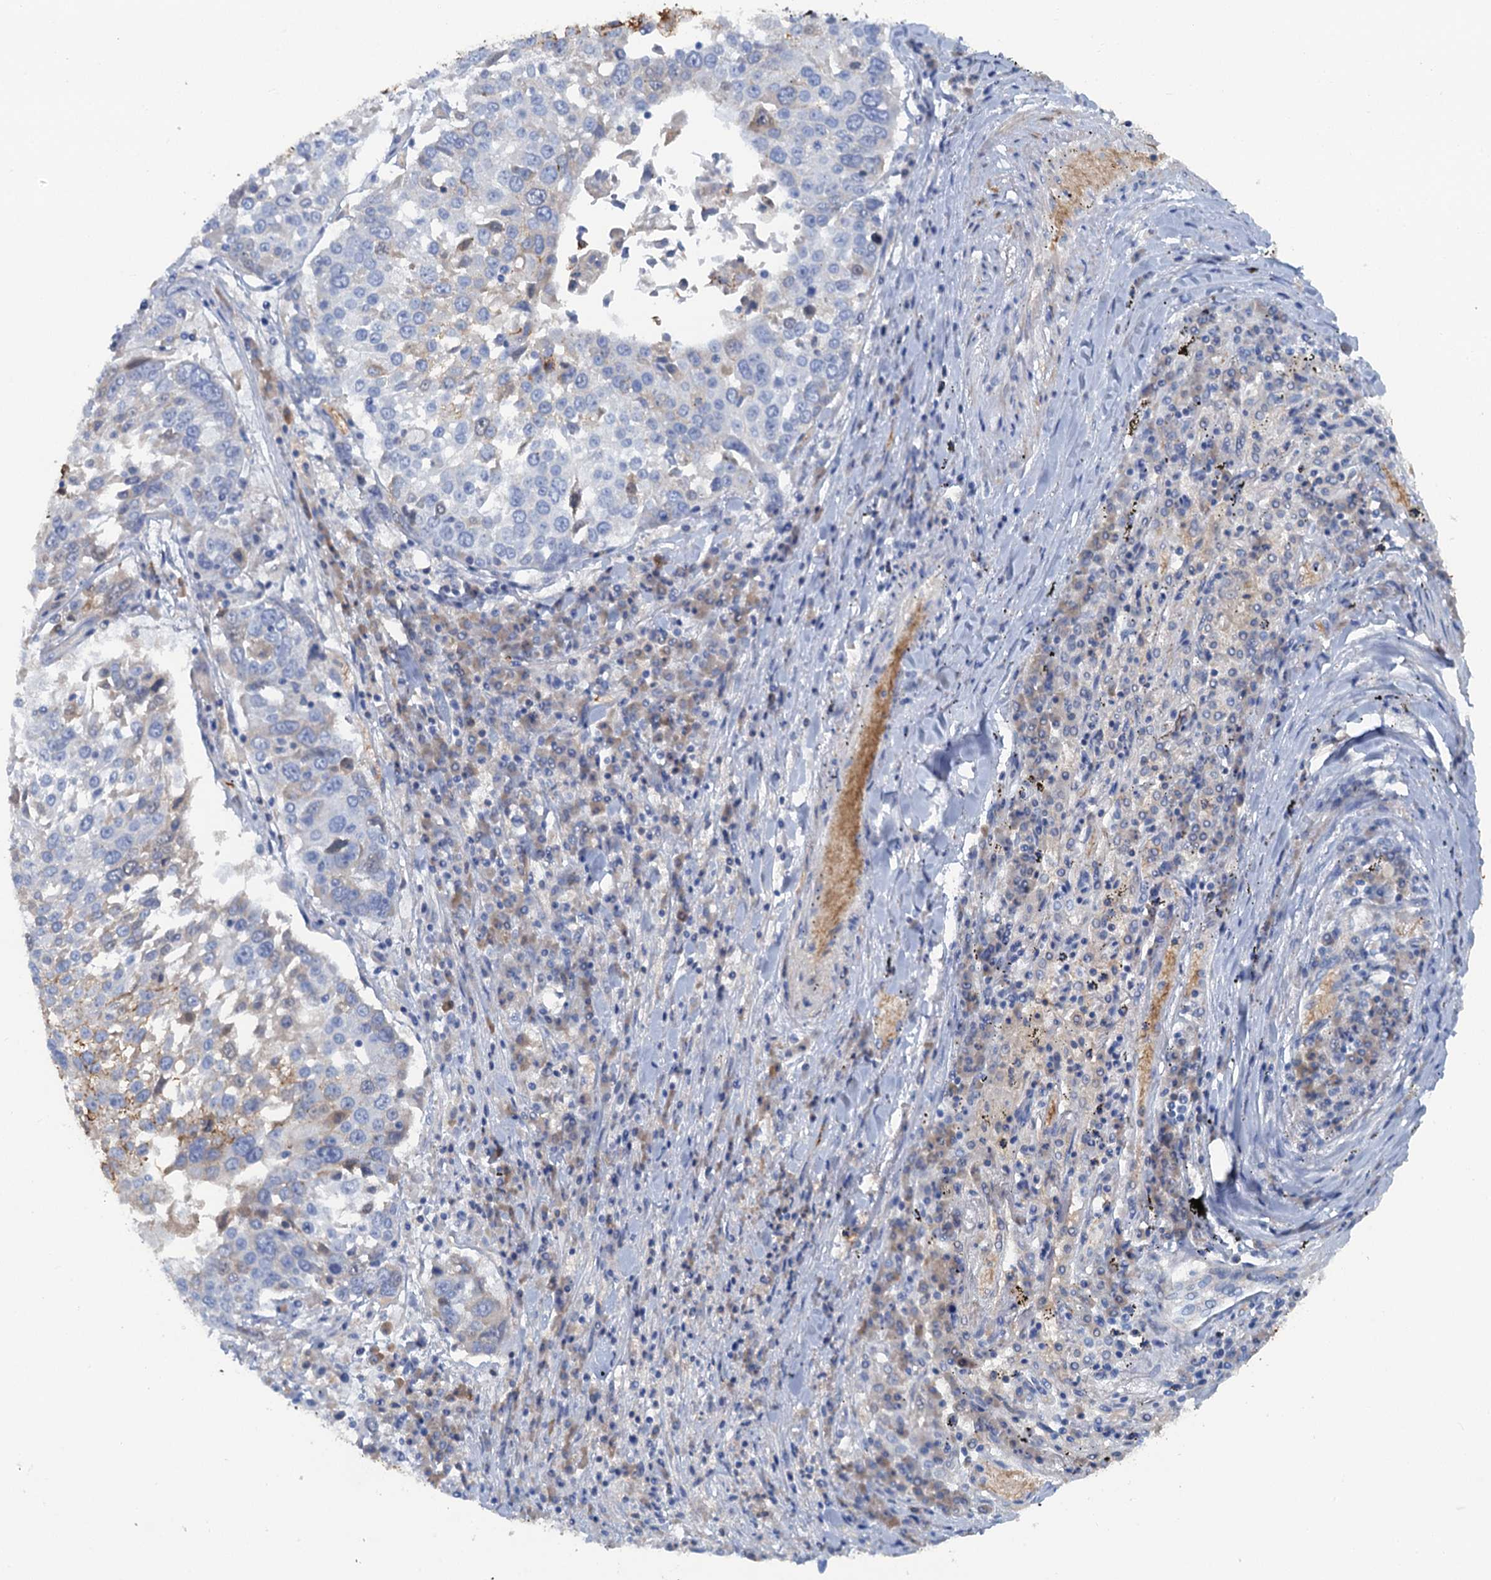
{"staining": {"intensity": "strong", "quantity": "25%-75%", "location": "cytoplasmic/membranous"}, "tissue": "lung cancer", "cell_type": "Tumor cells", "image_type": "cancer", "snomed": [{"axis": "morphology", "description": "Squamous cell carcinoma, NOS"}, {"axis": "topography", "description": "Lung"}], "caption": "This micrograph reveals immunohistochemistry staining of lung cancer (squamous cell carcinoma), with high strong cytoplasmic/membranous expression in about 25%-75% of tumor cells.", "gene": "MYADML2", "patient": {"sex": "male", "age": 65}}